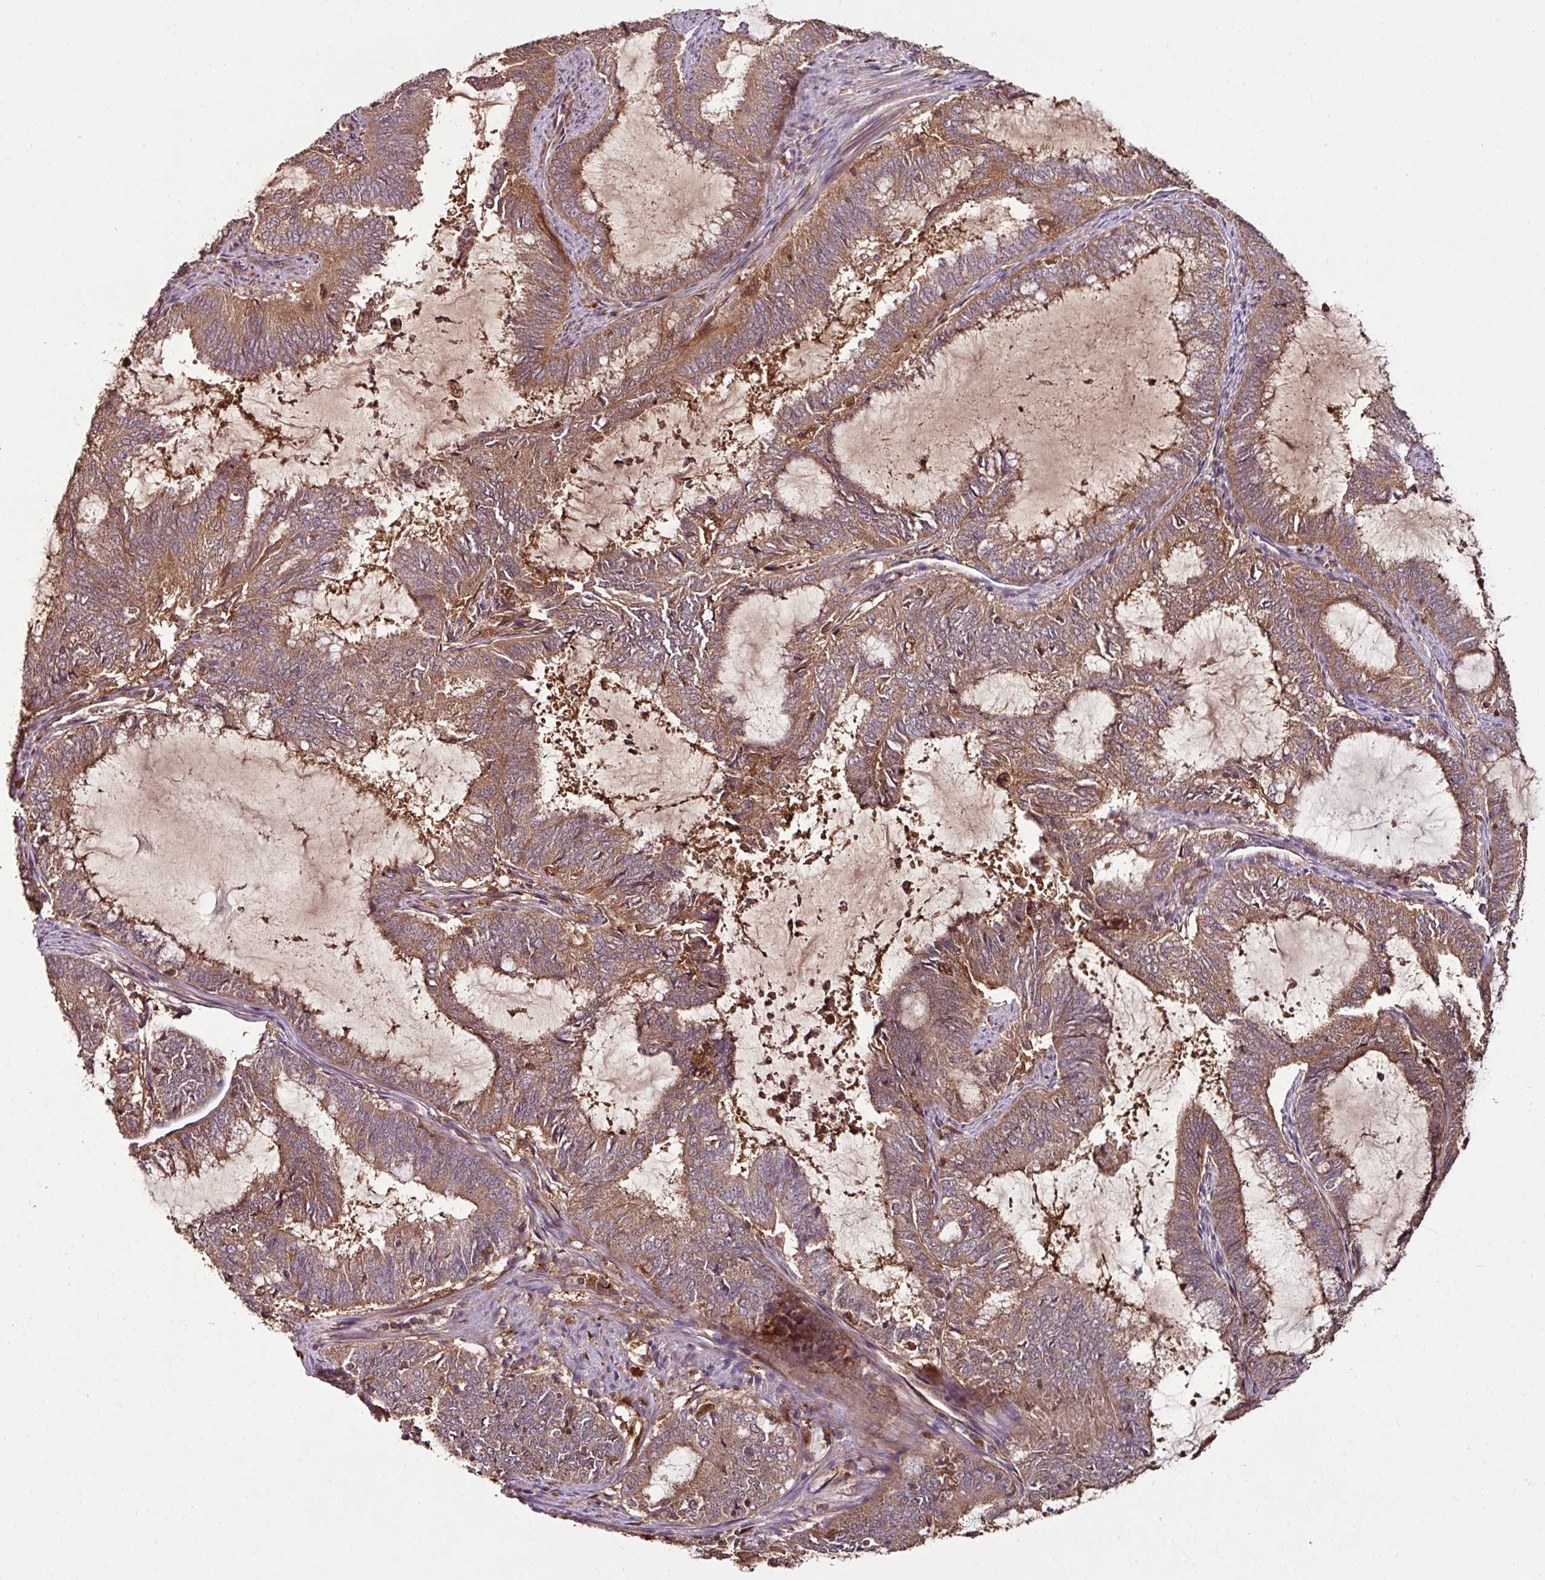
{"staining": {"intensity": "moderate", "quantity": ">75%", "location": "cytoplasmic/membranous"}, "tissue": "endometrial cancer", "cell_type": "Tumor cells", "image_type": "cancer", "snomed": [{"axis": "morphology", "description": "Adenocarcinoma, NOS"}, {"axis": "topography", "description": "Endometrium"}], "caption": "Immunohistochemistry (IHC) staining of endometrial adenocarcinoma, which demonstrates medium levels of moderate cytoplasmic/membranous staining in about >75% of tumor cells indicating moderate cytoplasmic/membranous protein staining. The staining was performed using DAB (3,3'-diaminobenzidine) (brown) for protein detection and nuclei were counterstained in hematoxylin (blue).", "gene": "GNPDA1", "patient": {"sex": "female", "age": 51}}